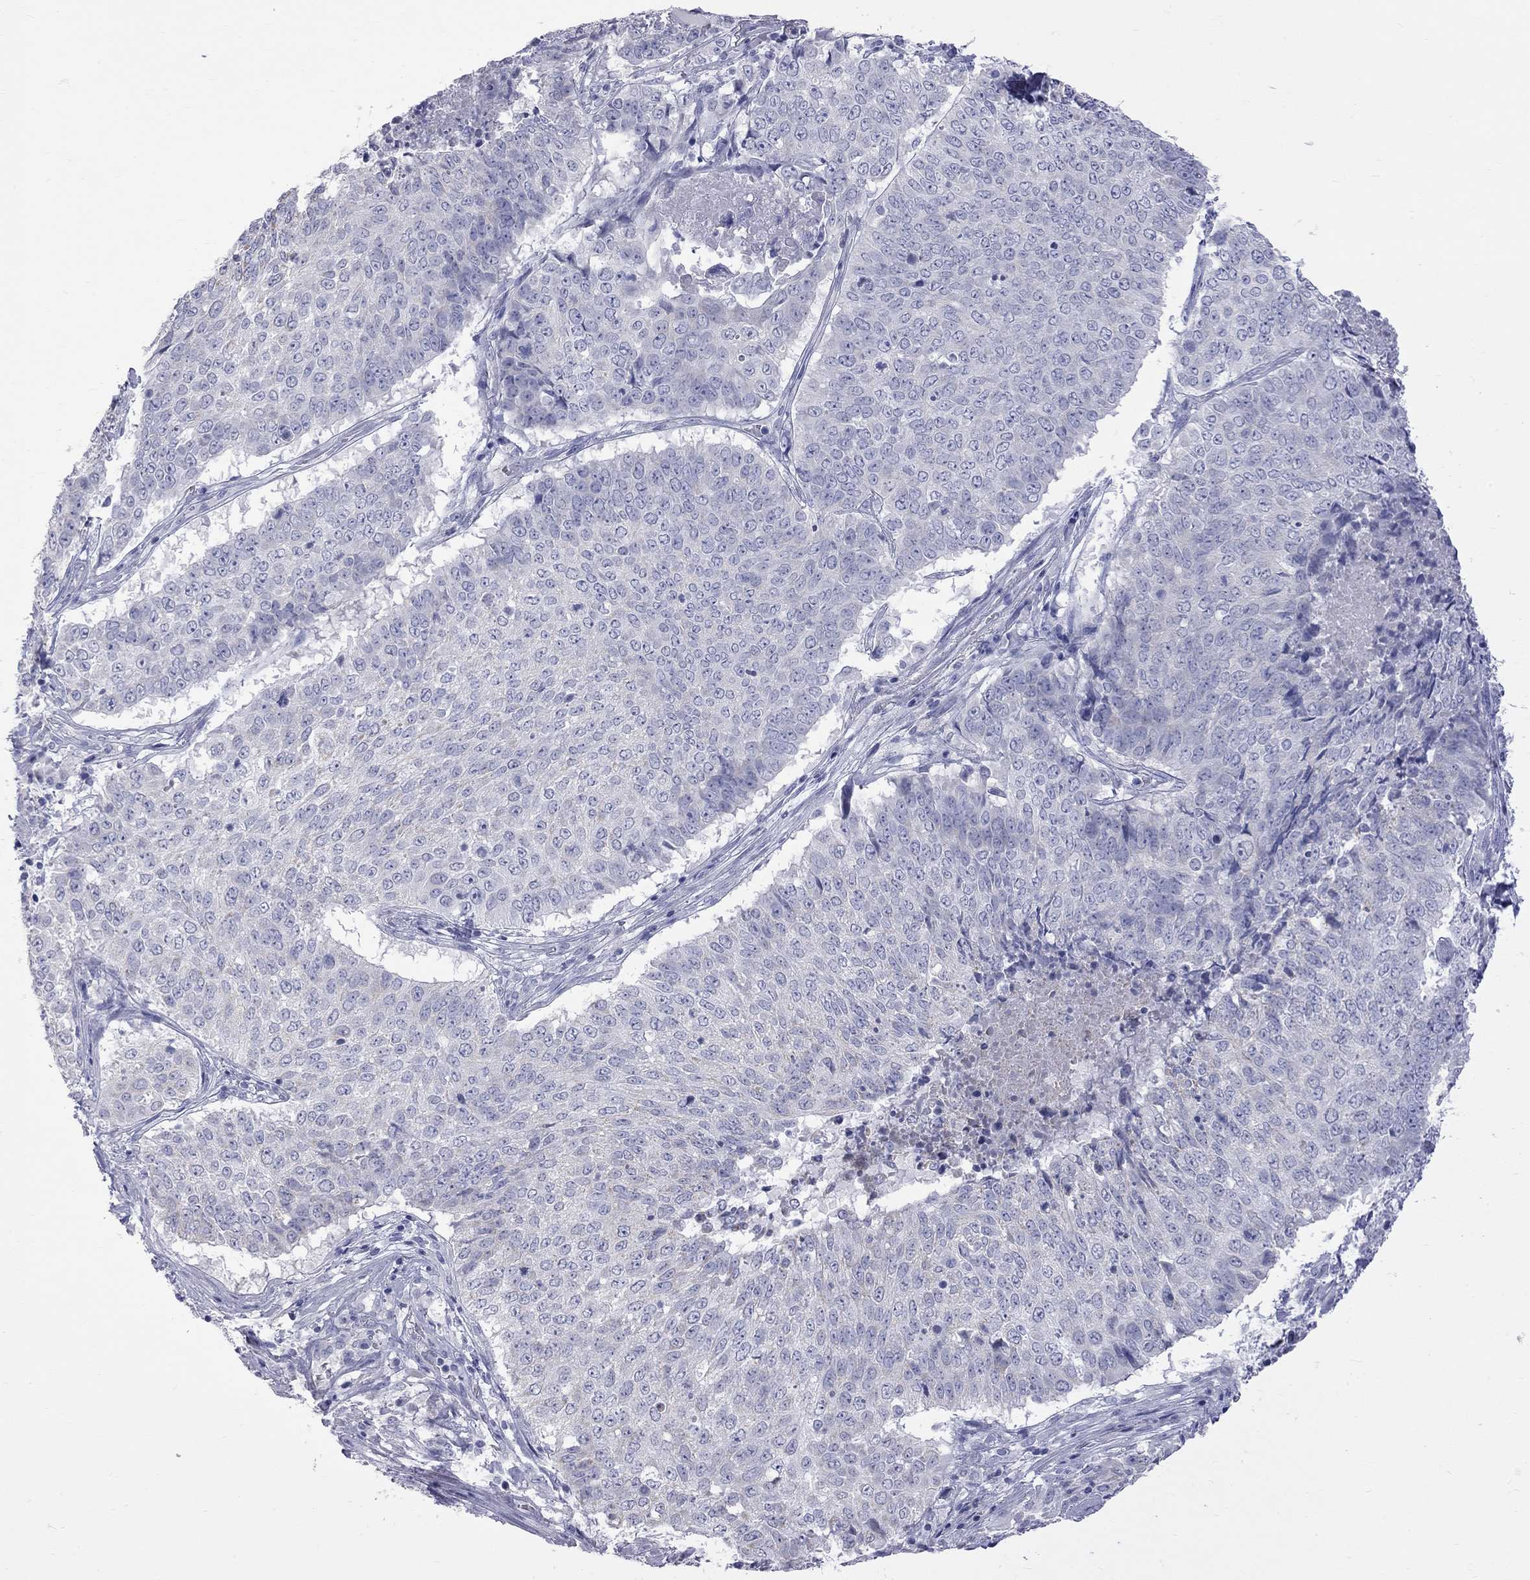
{"staining": {"intensity": "negative", "quantity": "none", "location": "none"}, "tissue": "lung cancer", "cell_type": "Tumor cells", "image_type": "cancer", "snomed": [{"axis": "morphology", "description": "Squamous cell carcinoma, NOS"}, {"axis": "topography", "description": "Lung"}], "caption": "The immunohistochemistry (IHC) histopathology image has no significant expression in tumor cells of squamous cell carcinoma (lung) tissue. (DAB IHC, high magnification).", "gene": "KCND2", "patient": {"sex": "male", "age": 64}}